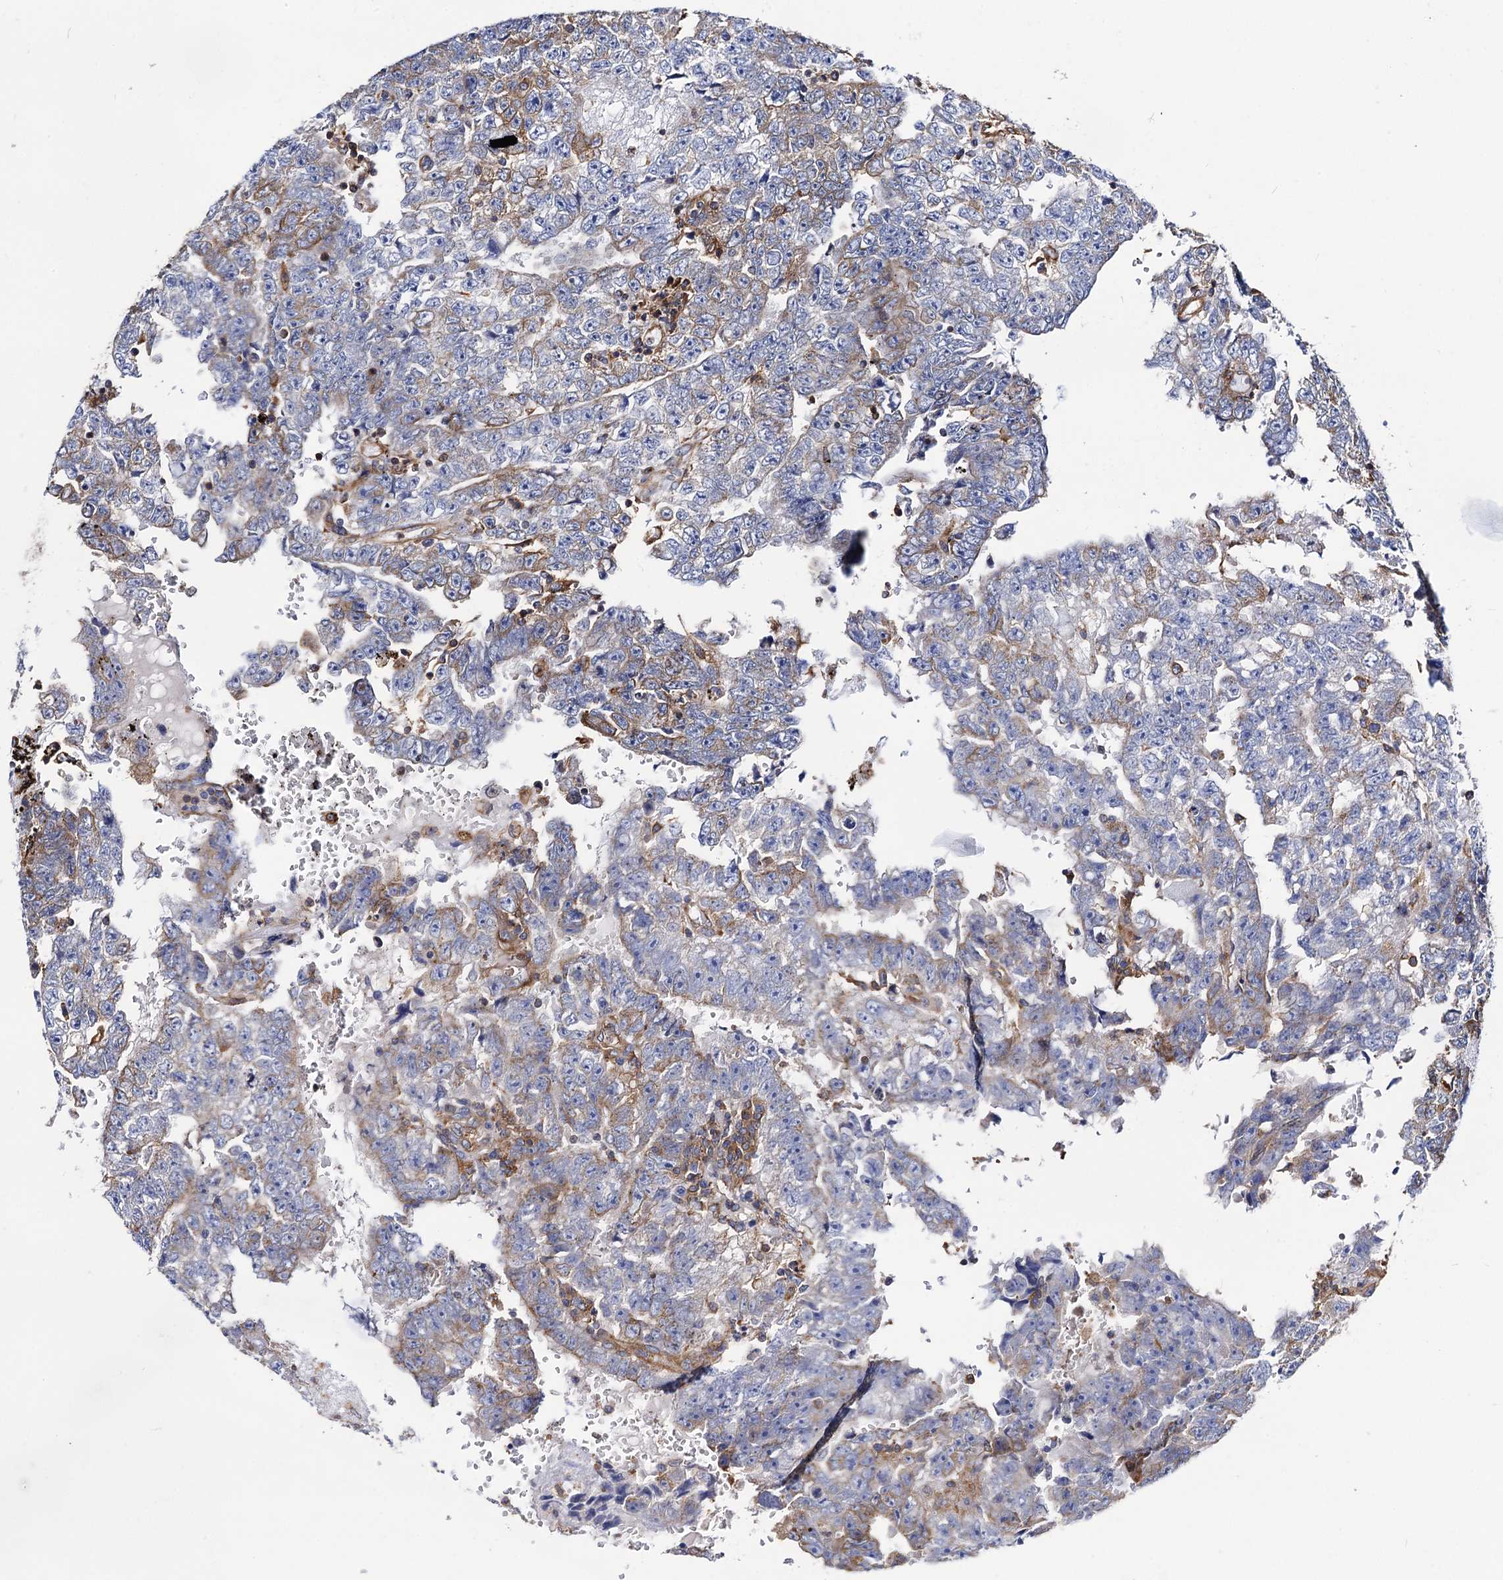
{"staining": {"intensity": "negative", "quantity": "none", "location": "none"}, "tissue": "testis cancer", "cell_type": "Tumor cells", "image_type": "cancer", "snomed": [{"axis": "morphology", "description": "Carcinoma, Embryonal, NOS"}, {"axis": "topography", "description": "Testis"}], "caption": "This is a histopathology image of immunohistochemistry staining of testis cancer, which shows no expression in tumor cells.", "gene": "DYDC1", "patient": {"sex": "male", "age": 25}}